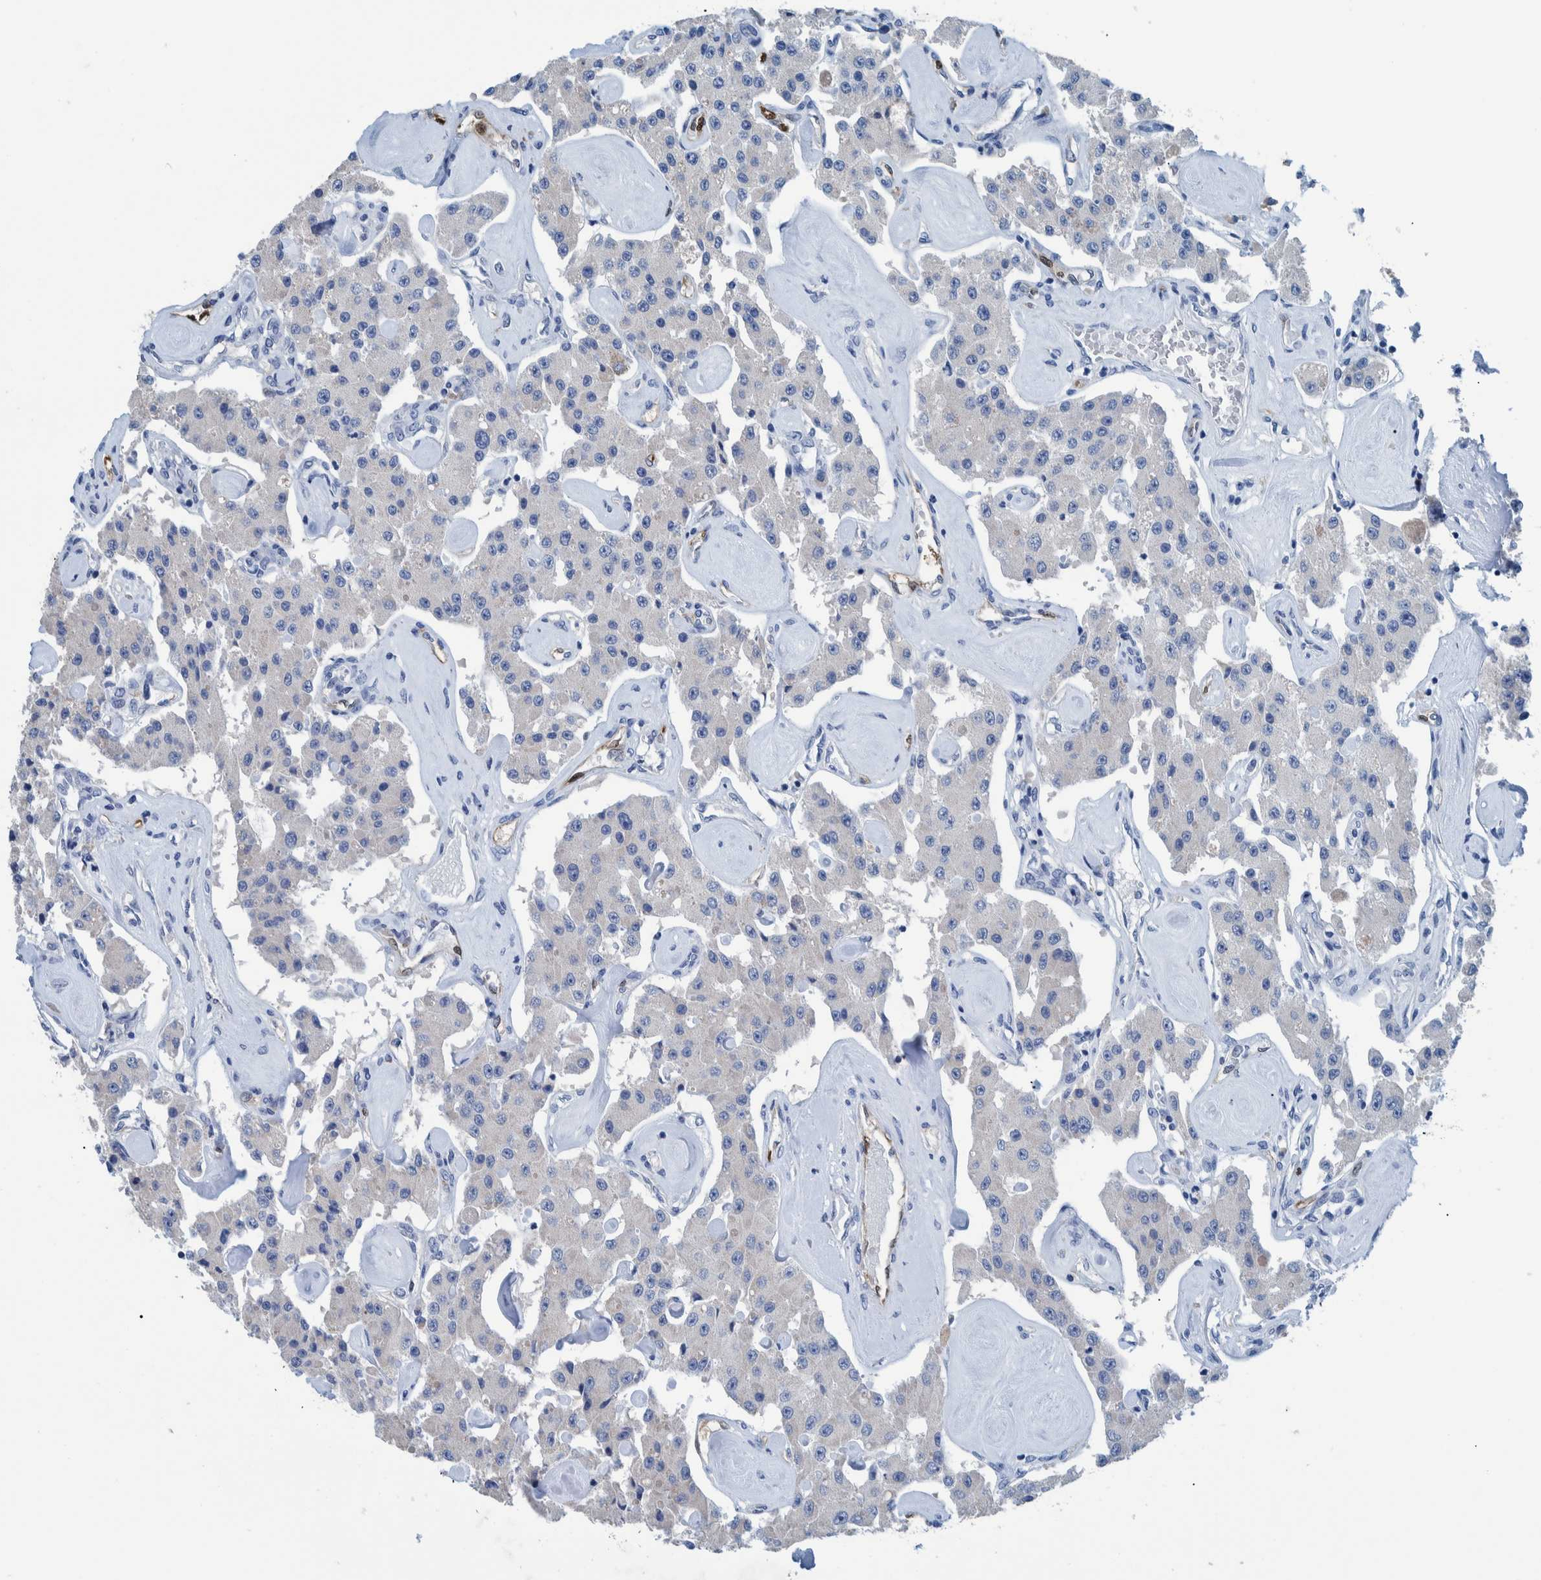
{"staining": {"intensity": "negative", "quantity": "none", "location": "none"}, "tissue": "carcinoid", "cell_type": "Tumor cells", "image_type": "cancer", "snomed": [{"axis": "morphology", "description": "Carcinoid, malignant, NOS"}, {"axis": "topography", "description": "Pancreas"}], "caption": "Immunohistochemistry (IHC) photomicrograph of neoplastic tissue: human carcinoid (malignant) stained with DAB exhibits no significant protein staining in tumor cells.", "gene": "IDO1", "patient": {"sex": "male", "age": 41}}